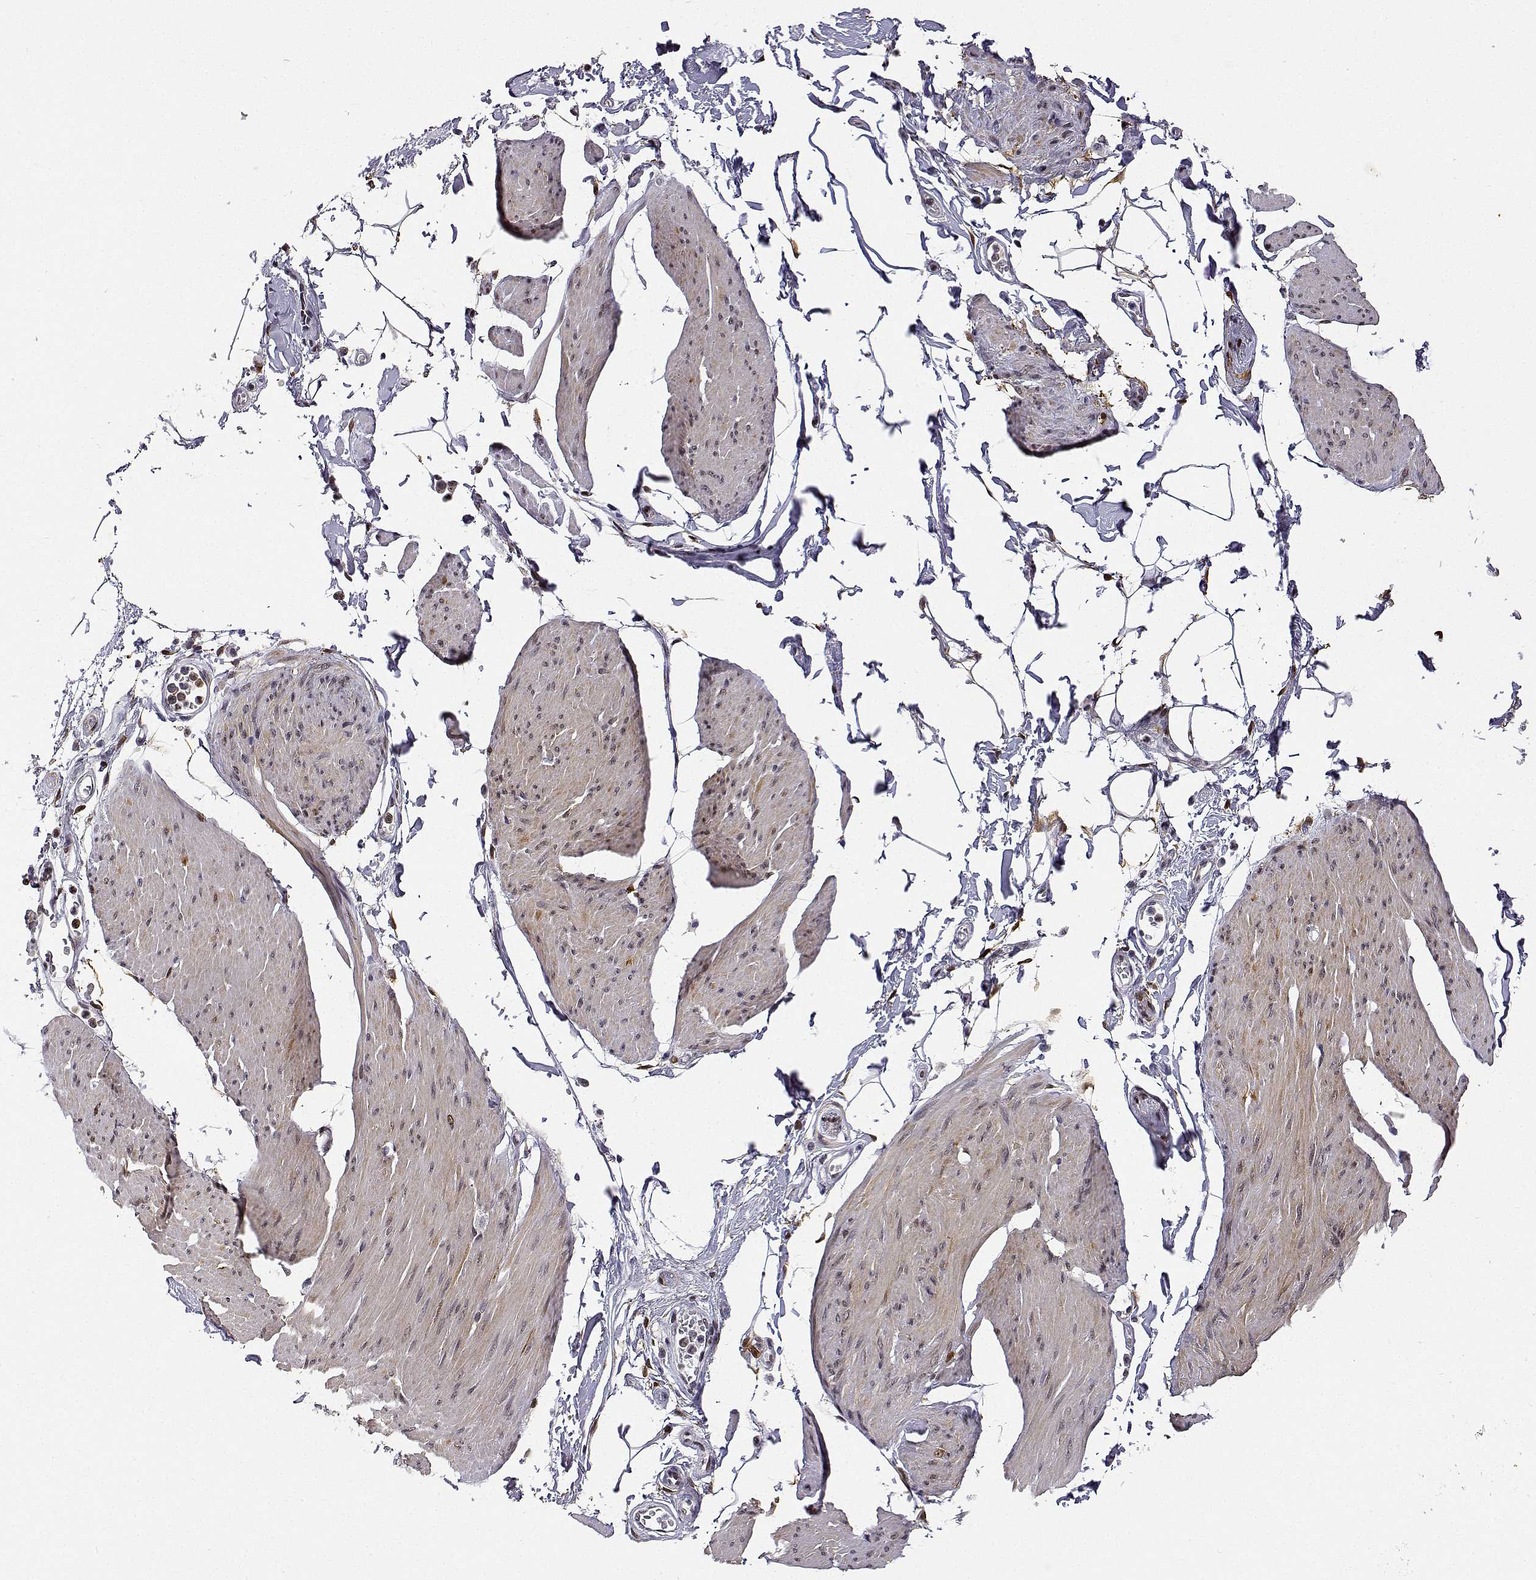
{"staining": {"intensity": "moderate", "quantity": ">75%", "location": "nuclear"}, "tissue": "smooth muscle", "cell_type": "Smooth muscle cells", "image_type": "normal", "snomed": [{"axis": "morphology", "description": "Normal tissue, NOS"}, {"axis": "topography", "description": "Adipose tissue"}, {"axis": "topography", "description": "Smooth muscle"}, {"axis": "topography", "description": "Peripheral nerve tissue"}], "caption": "Immunohistochemistry (IHC) staining of benign smooth muscle, which displays medium levels of moderate nuclear staining in approximately >75% of smooth muscle cells indicating moderate nuclear protein expression. The staining was performed using DAB (3,3'-diaminobenzidine) (brown) for protein detection and nuclei were counterstained in hematoxylin (blue).", "gene": "PHGDH", "patient": {"sex": "male", "age": 83}}